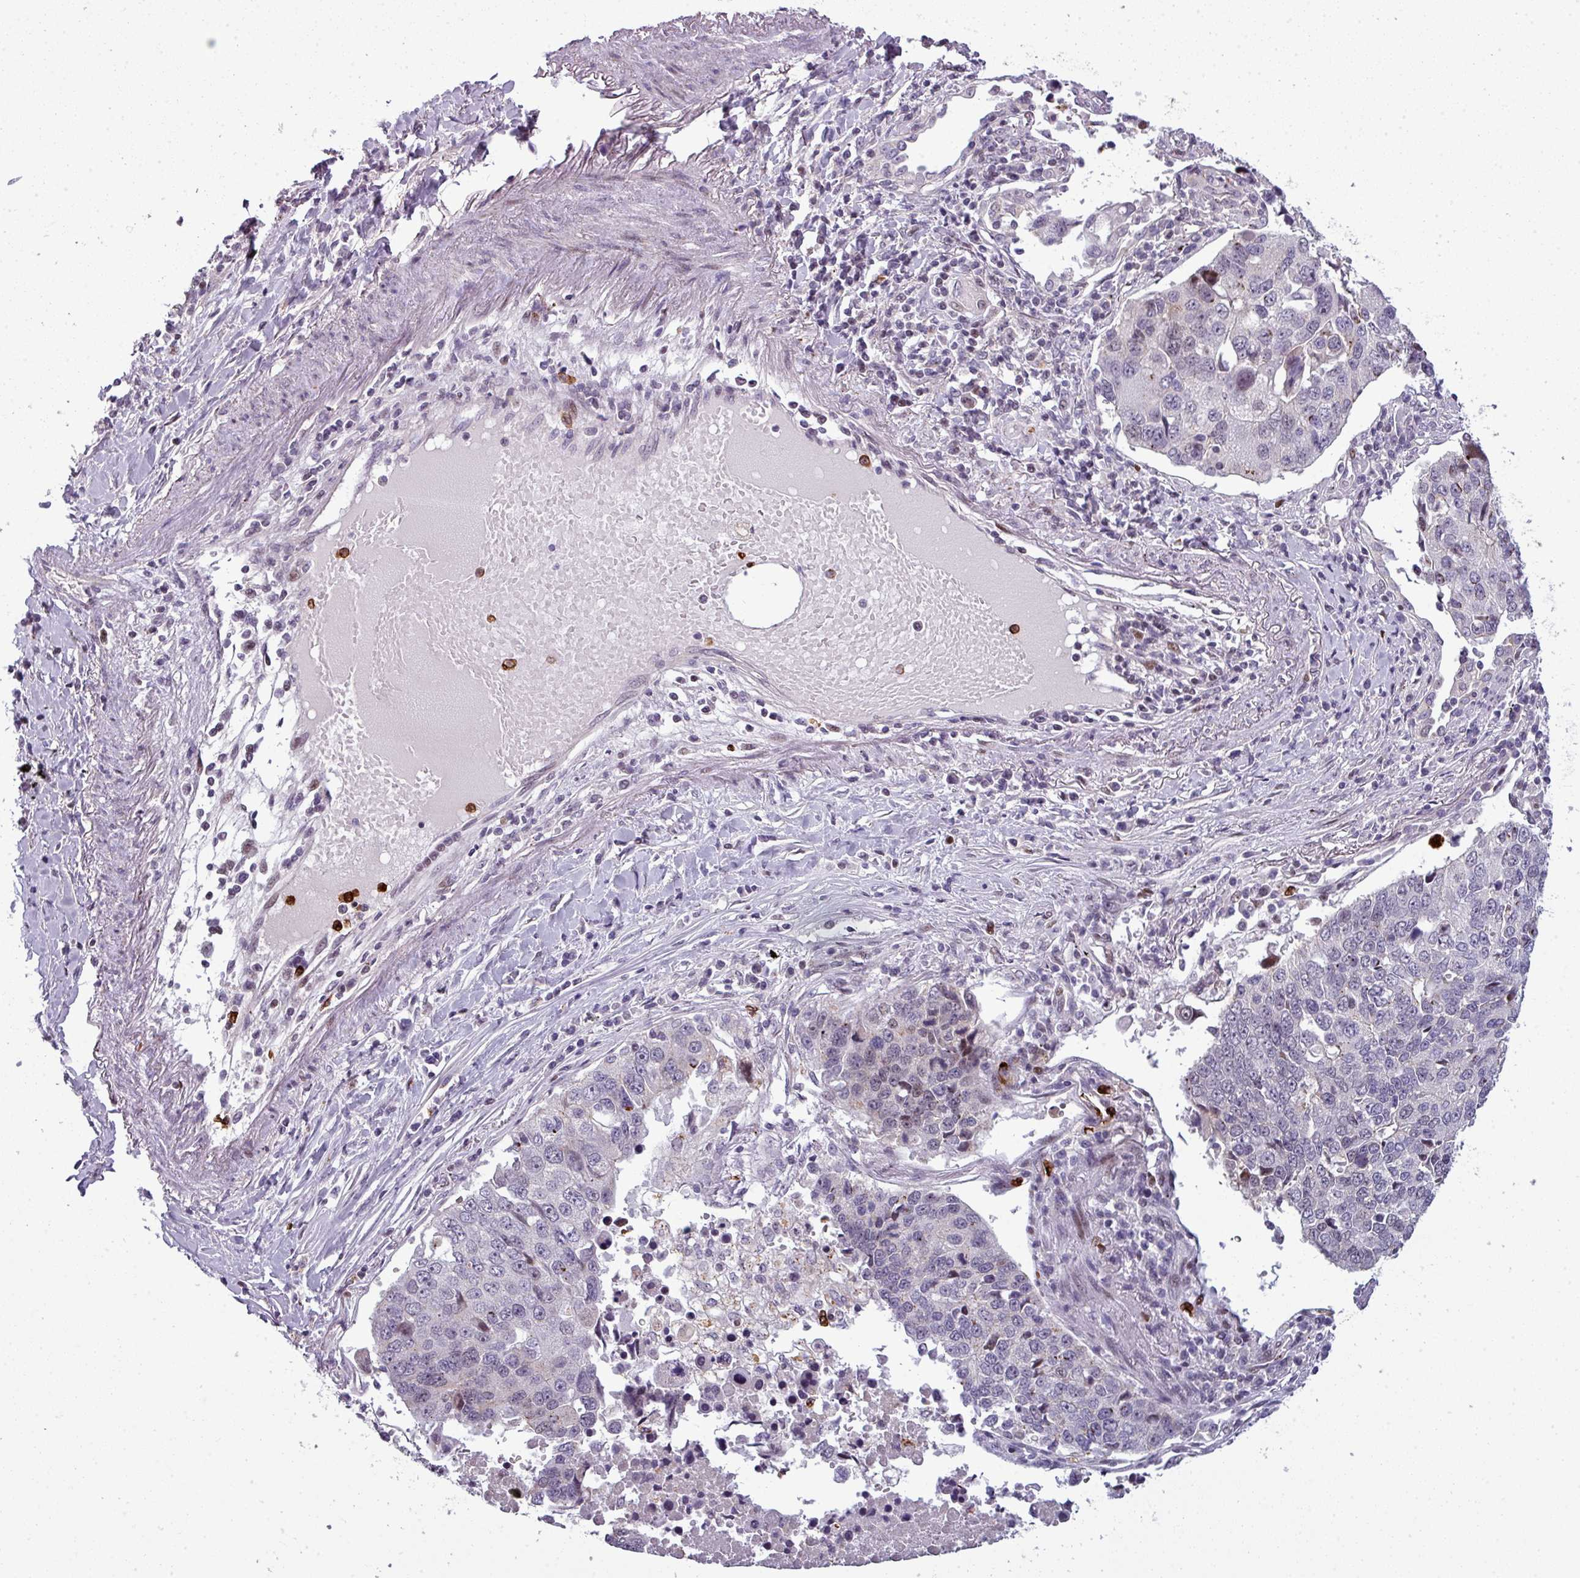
{"staining": {"intensity": "negative", "quantity": "none", "location": "none"}, "tissue": "lung cancer", "cell_type": "Tumor cells", "image_type": "cancer", "snomed": [{"axis": "morphology", "description": "Squamous cell carcinoma, NOS"}, {"axis": "topography", "description": "Lung"}], "caption": "Tumor cells show no significant protein positivity in lung cancer. (DAB IHC, high magnification).", "gene": "TMEFF1", "patient": {"sex": "female", "age": 66}}